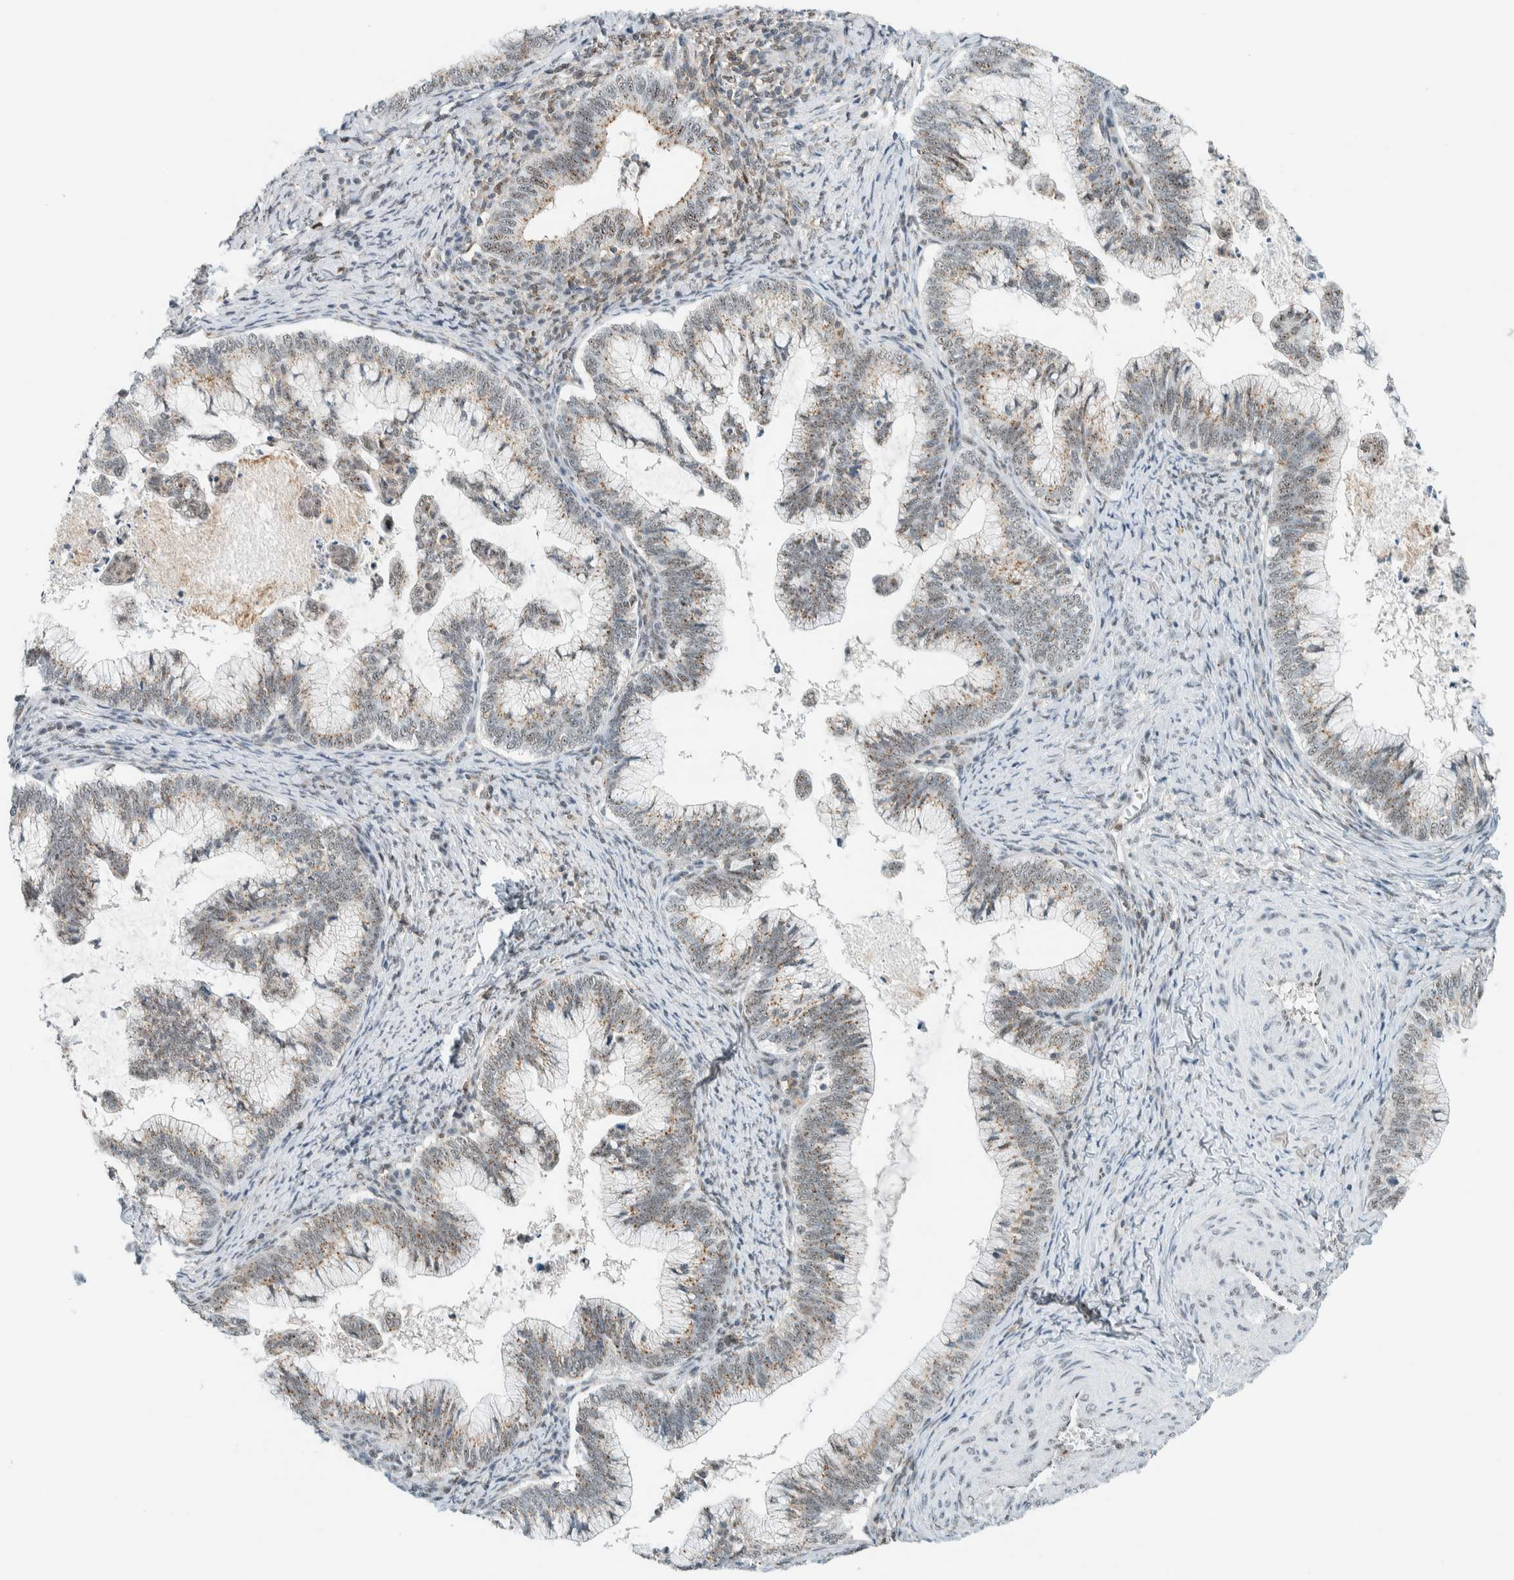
{"staining": {"intensity": "weak", "quantity": ">75%", "location": "cytoplasmic/membranous,nuclear"}, "tissue": "cervical cancer", "cell_type": "Tumor cells", "image_type": "cancer", "snomed": [{"axis": "morphology", "description": "Adenocarcinoma, NOS"}, {"axis": "topography", "description": "Cervix"}], "caption": "DAB immunohistochemical staining of adenocarcinoma (cervical) displays weak cytoplasmic/membranous and nuclear protein expression in about >75% of tumor cells.", "gene": "CYSRT1", "patient": {"sex": "female", "age": 36}}